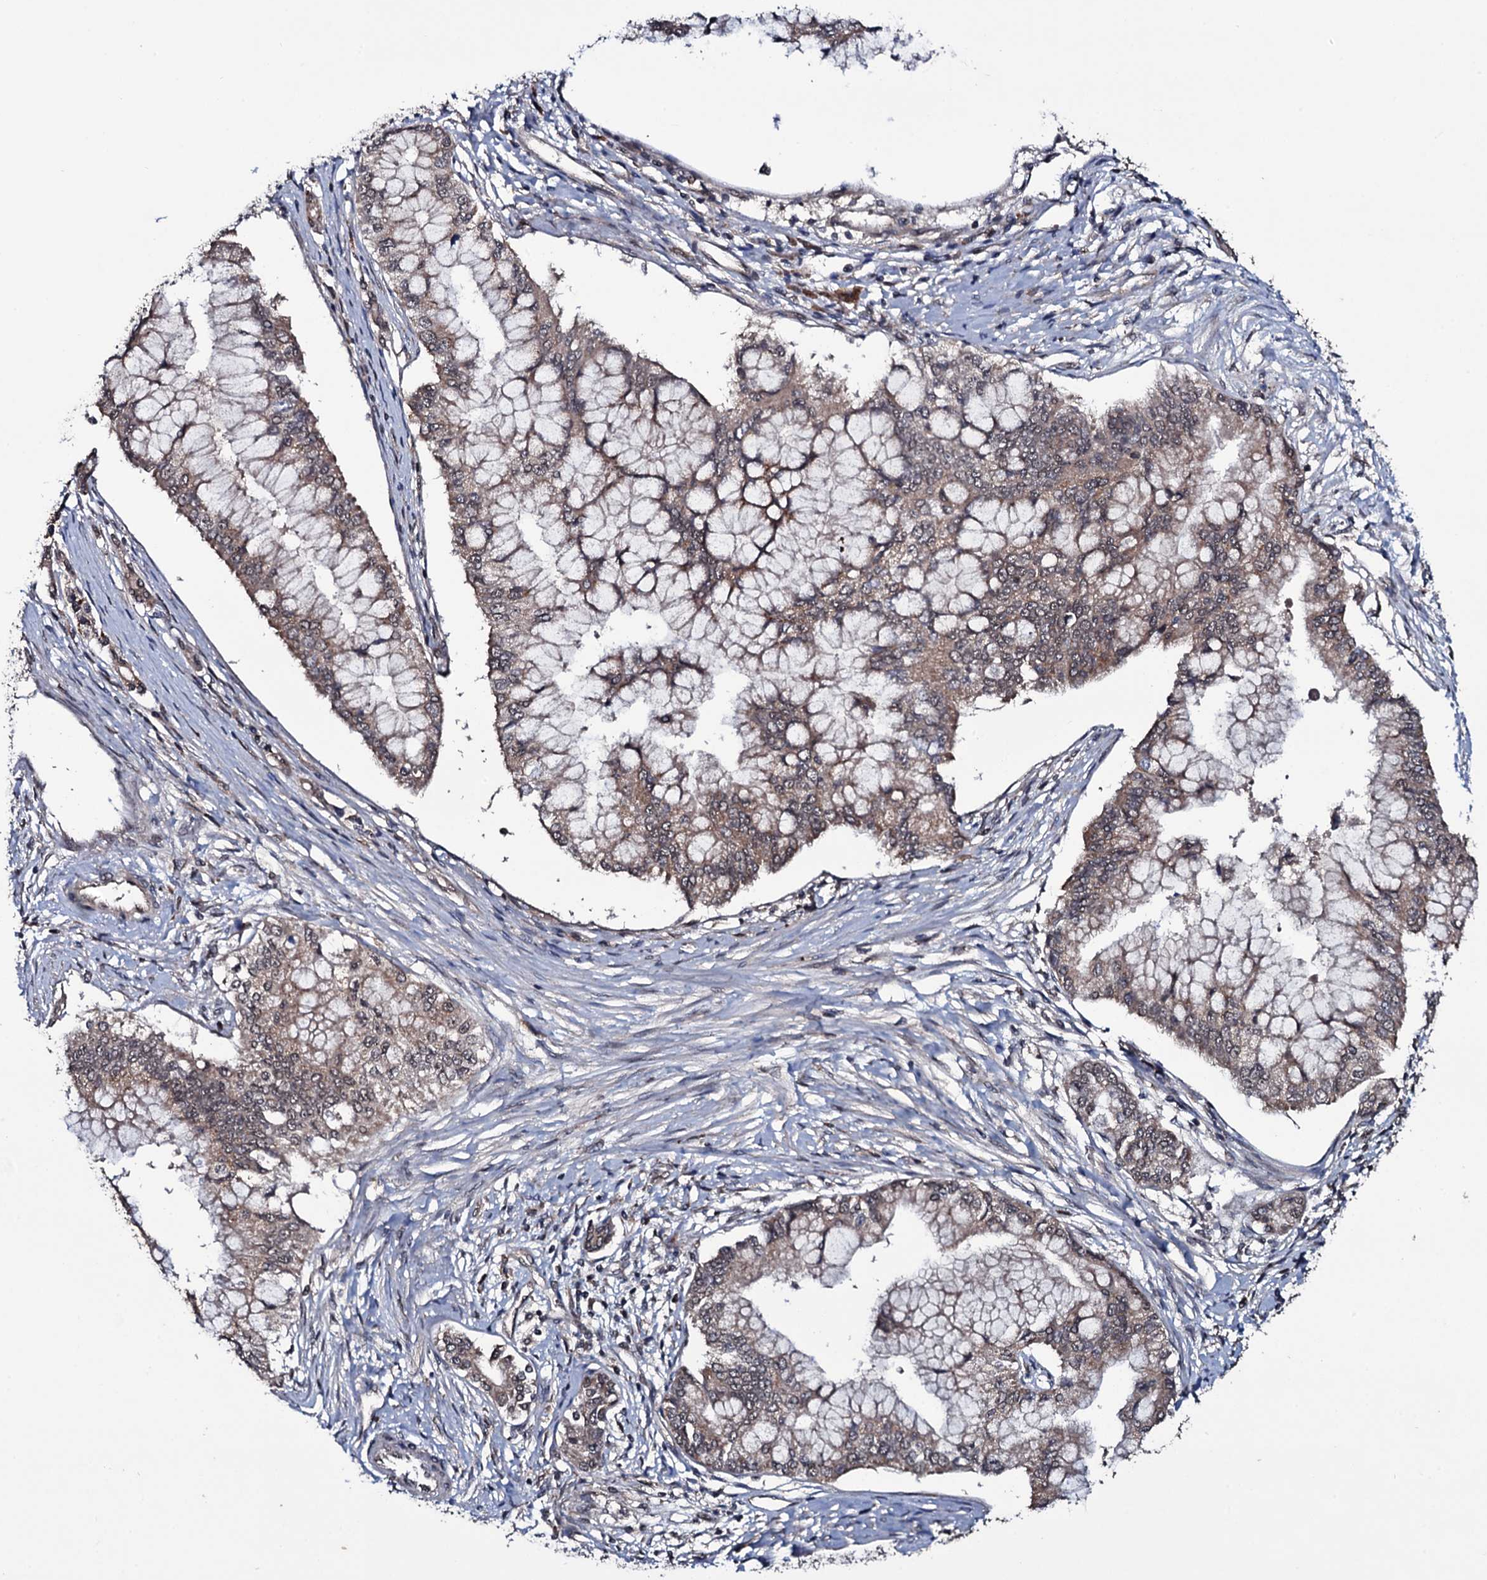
{"staining": {"intensity": "weak", "quantity": ">75%", "location": "cytoplasmic/membranous,nuclear"}, "tissue": "pancreatic cancer", "cell_type": "Tumor cells", "image_type": "cancer", "snomed": [{"axis": "morphology", "description": "Adenocarcinoma, NOS"}, {"axis": "topography", "description": "Pancreas"}], "caption": "Pancreatic adenocarcinoma was stained to show a protein in brown. There is low levels of weak cytoplasmic/membranous and nuclear staining in approximately >75% of tumor cells.", "gene": "MRPS31", "patient": {"sex": "male", "age": 46}}